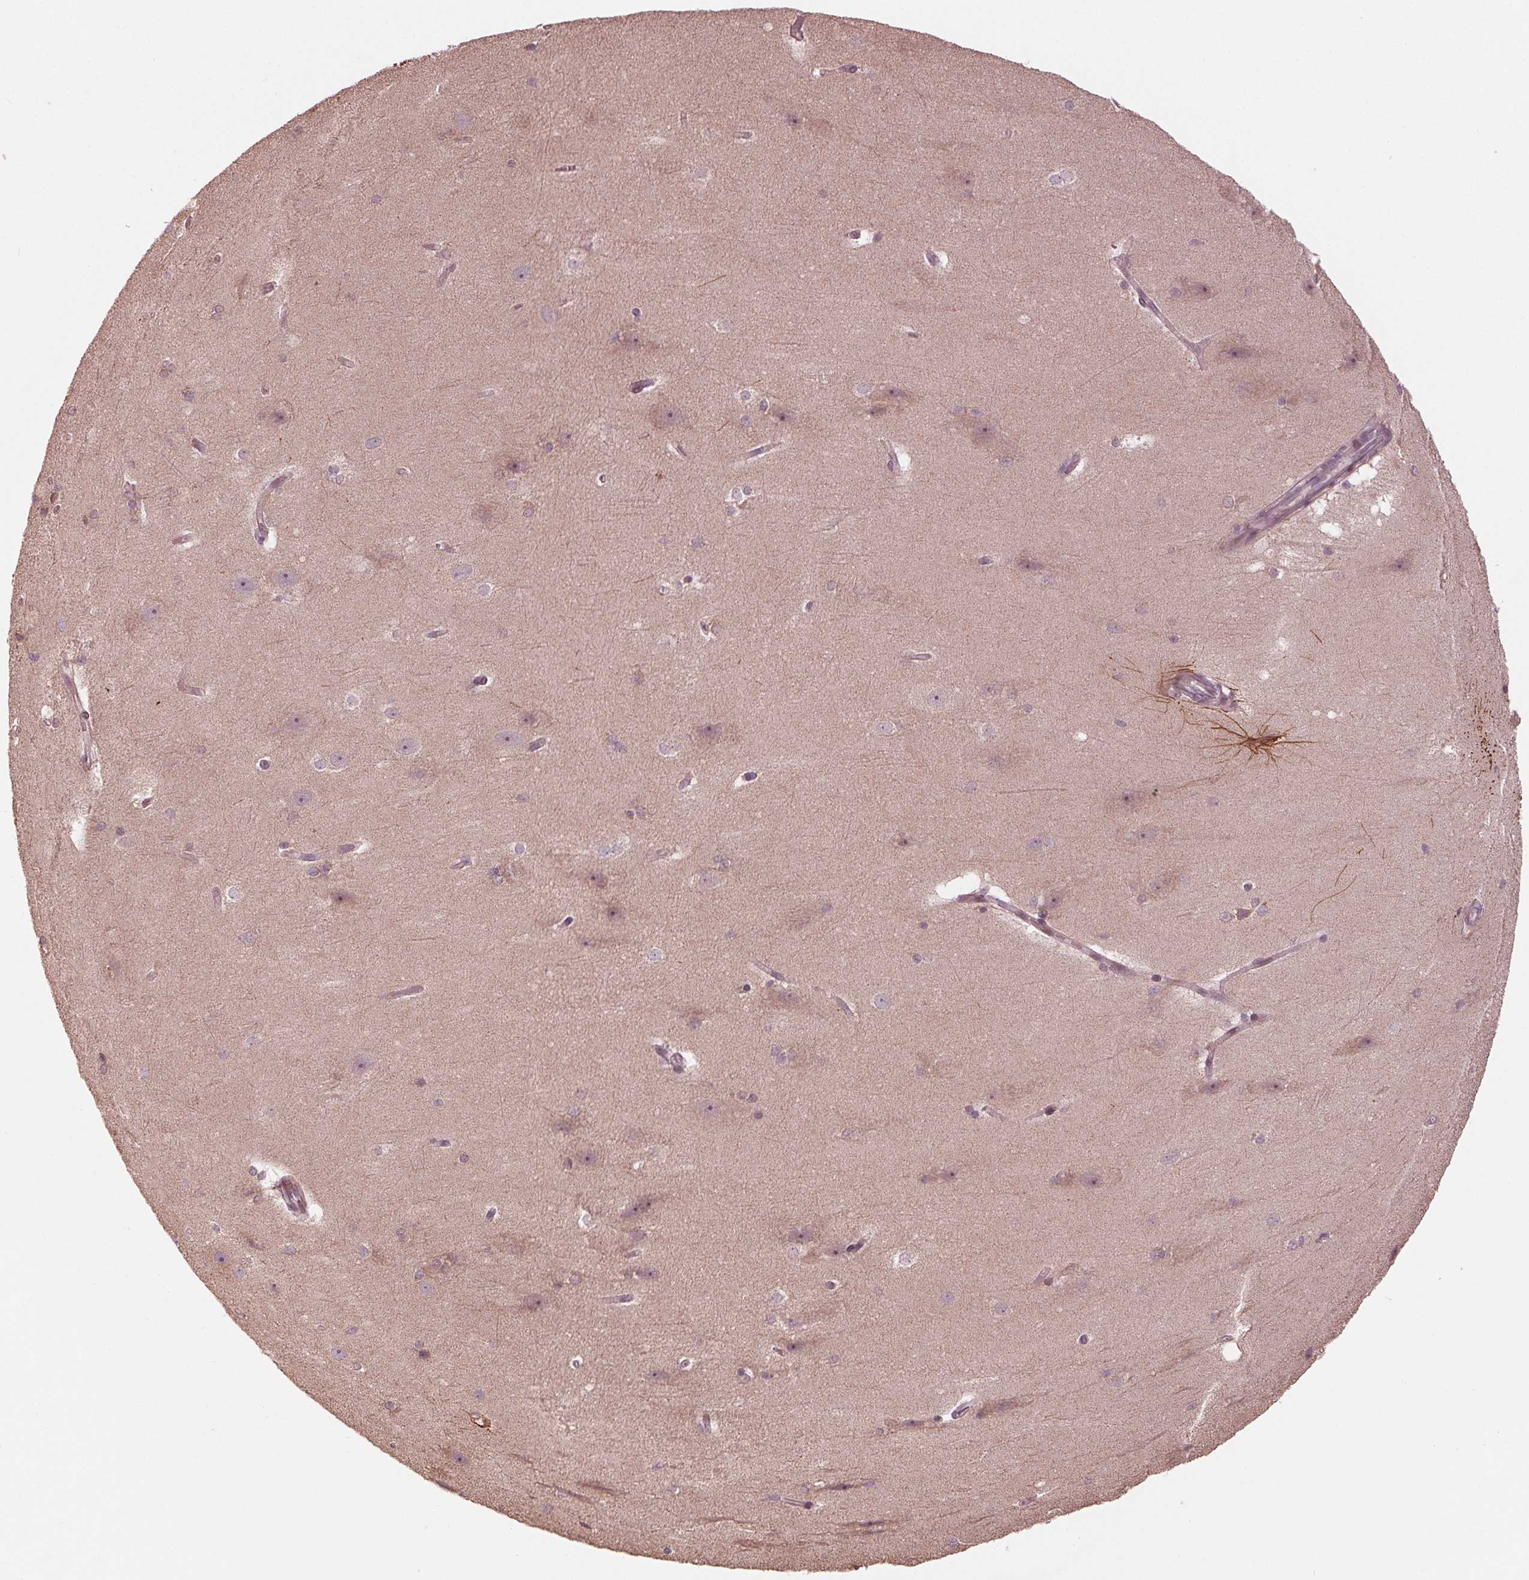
{"staining": {"intensity": "negative", "quantity": "none", "location": "none"}, "tissue": "hippocampus", "cell_type": "Glial cells", "image_type": "normal", "snomed": [{"axis": "morphology", "description": "Normal tissue, NOS"}, {"axis": "topography", "description": "Cerebral cortex"}, {"axis": "topography", "description": "Hippocampus"}], "caption": "Immunohistochemical staining of normal hippocampus demonstrates no significant positivity in glial cells.", "gene": "CMIP", "patient": {"sex": "female", "age": 19}}